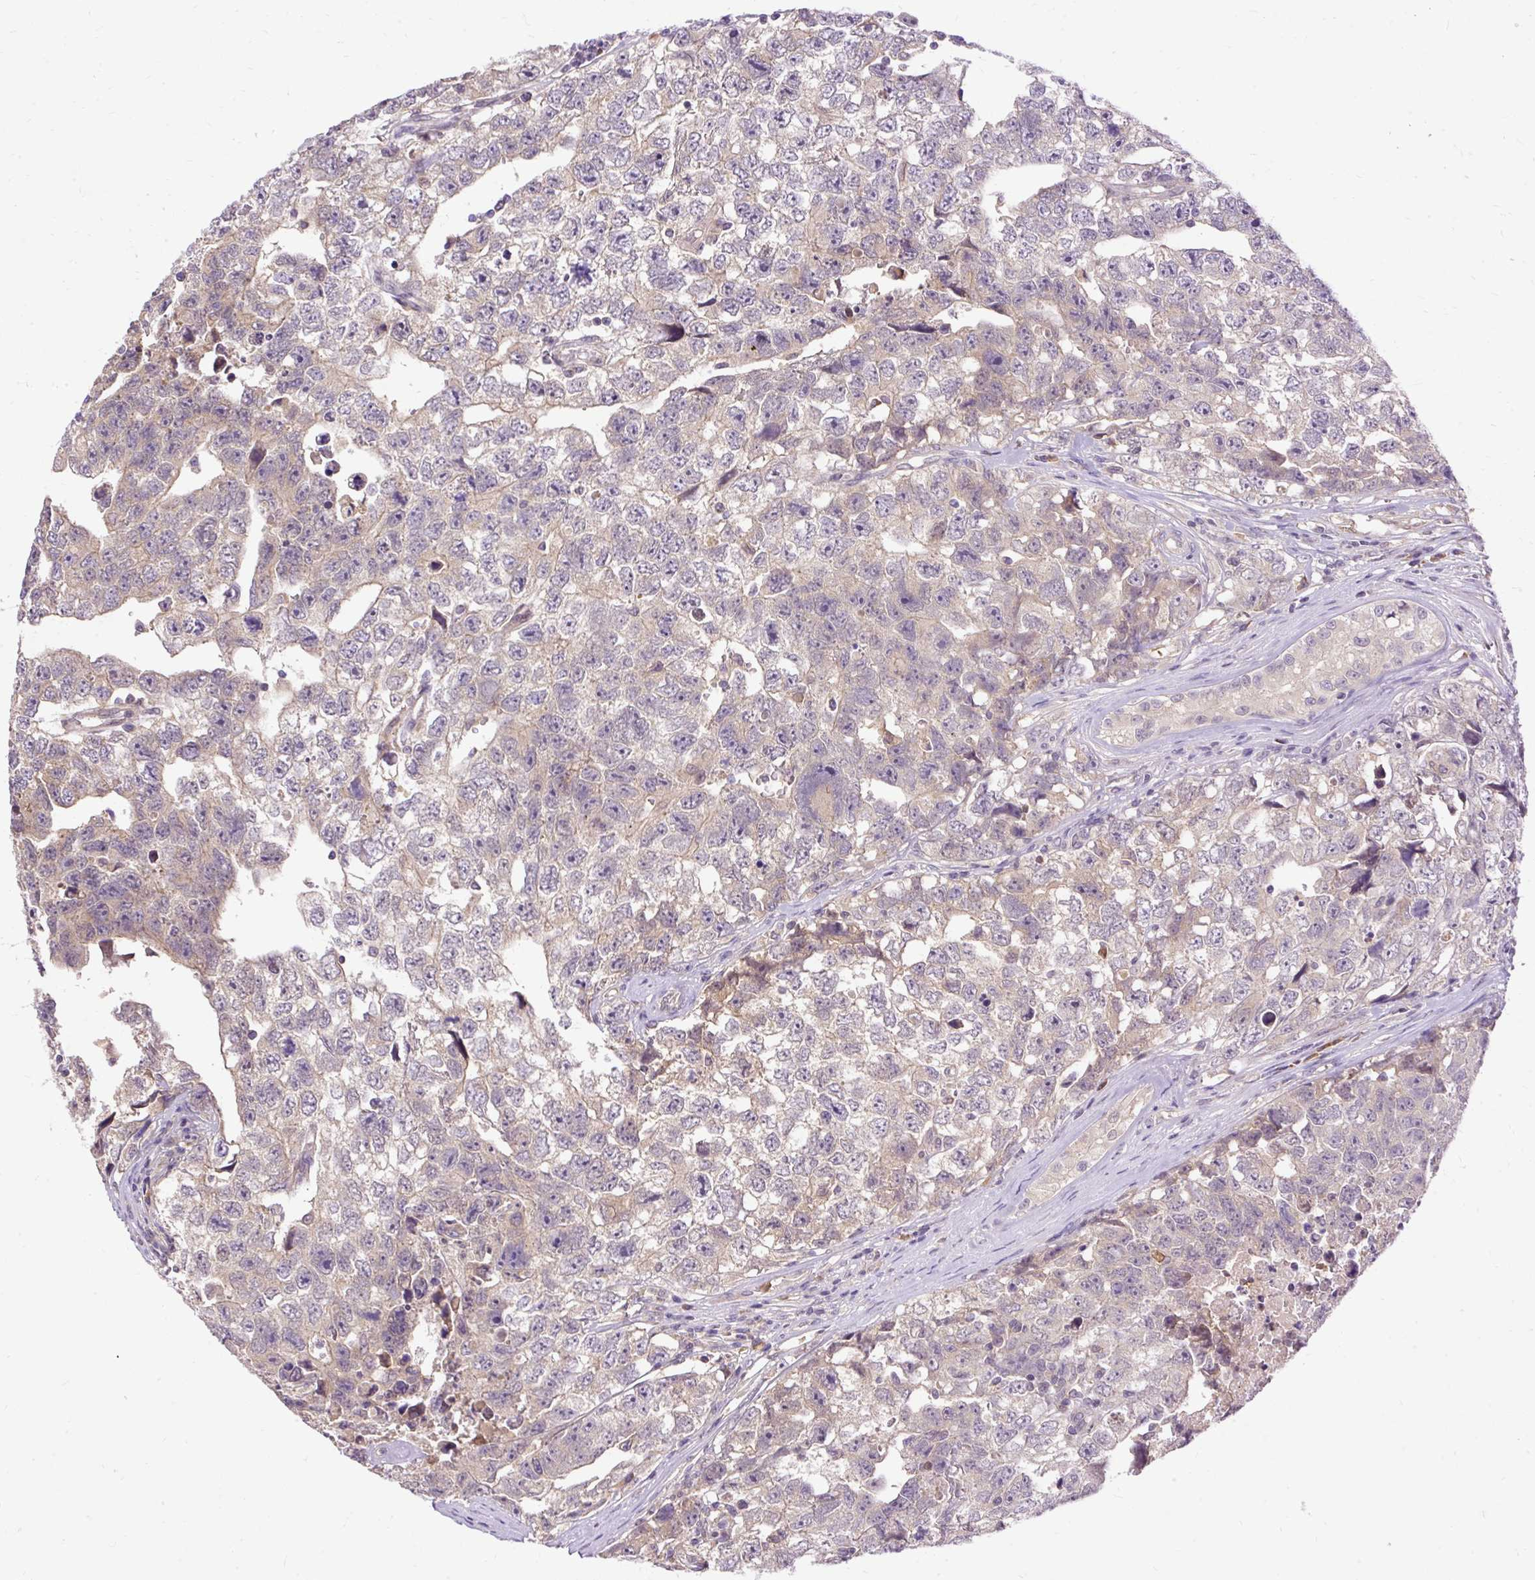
{"staining": {"intensity": "weak", "quantity": "<25%", "location": "cytoplasmic/membranous"}, "tissue": "testis cancer", "cell_type": "Tumor cells", "image_type": "cancer", "snomed": [{"axis": "morphology", "description": "Carcinoma, Embryonal, NOS"}, {"axis": "topography", "description": "Testis"}], "caption": "Immunohistochemistry (IHC) of embryonal carcinoma (testis) shows no expression in tumor cells.", "gene": "CTTNBP2", "patient": {"sex": "male", "age": 22}}